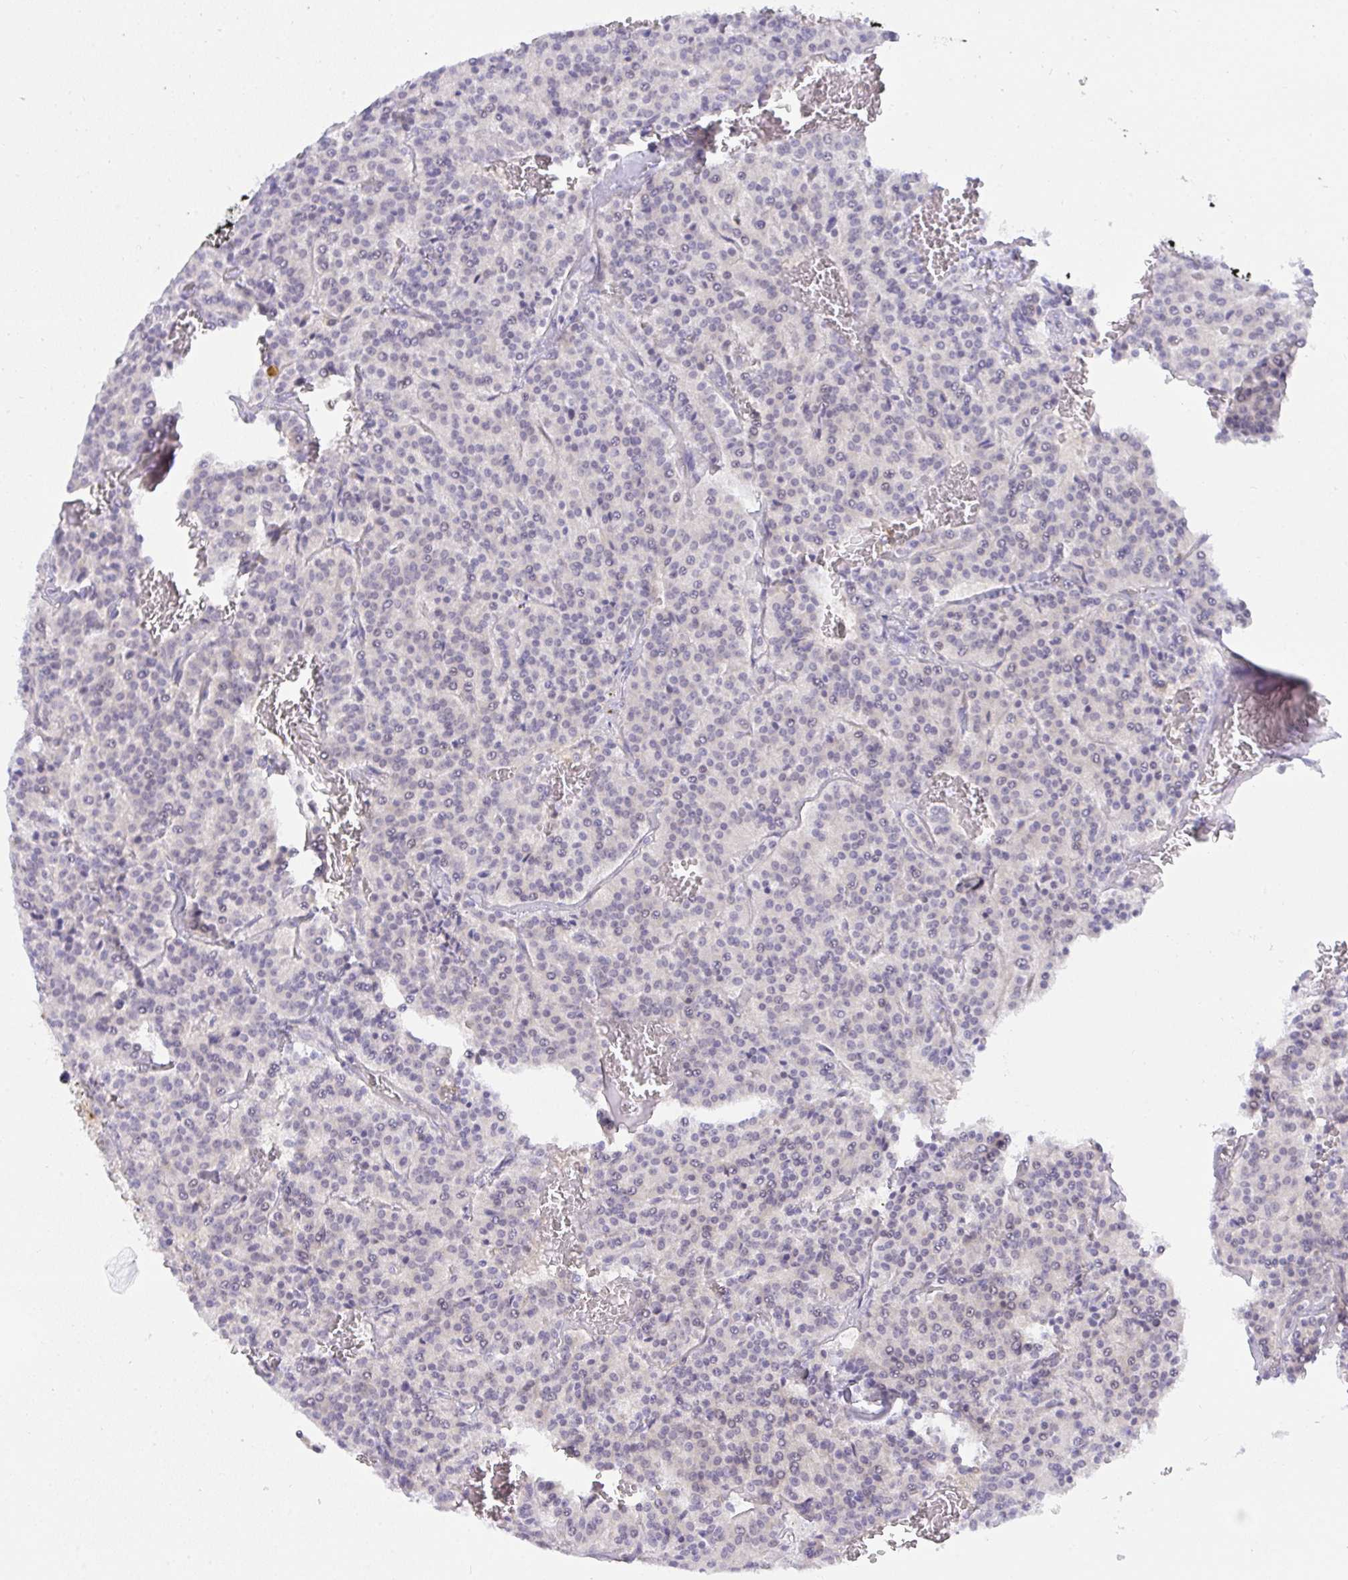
{"staining": {"intensity": "negative", "quantity": "none", "location": "none"}, "tissue": "carcinoid", "cell_type": "Tumor cells", "image_type": "cancer", "snomed": [{"axis": "morphology", "description": "Carcinoid, malignant, NOS"}, {"axis": "topography", "description": "Lung"}], "caption": "DAB immunohistochemical staining of carcinoid (malignant) exhibits no significant expression in tumor cells.", "gene": "HOXD12", "patient": {"sex": "male", "age": 70}}